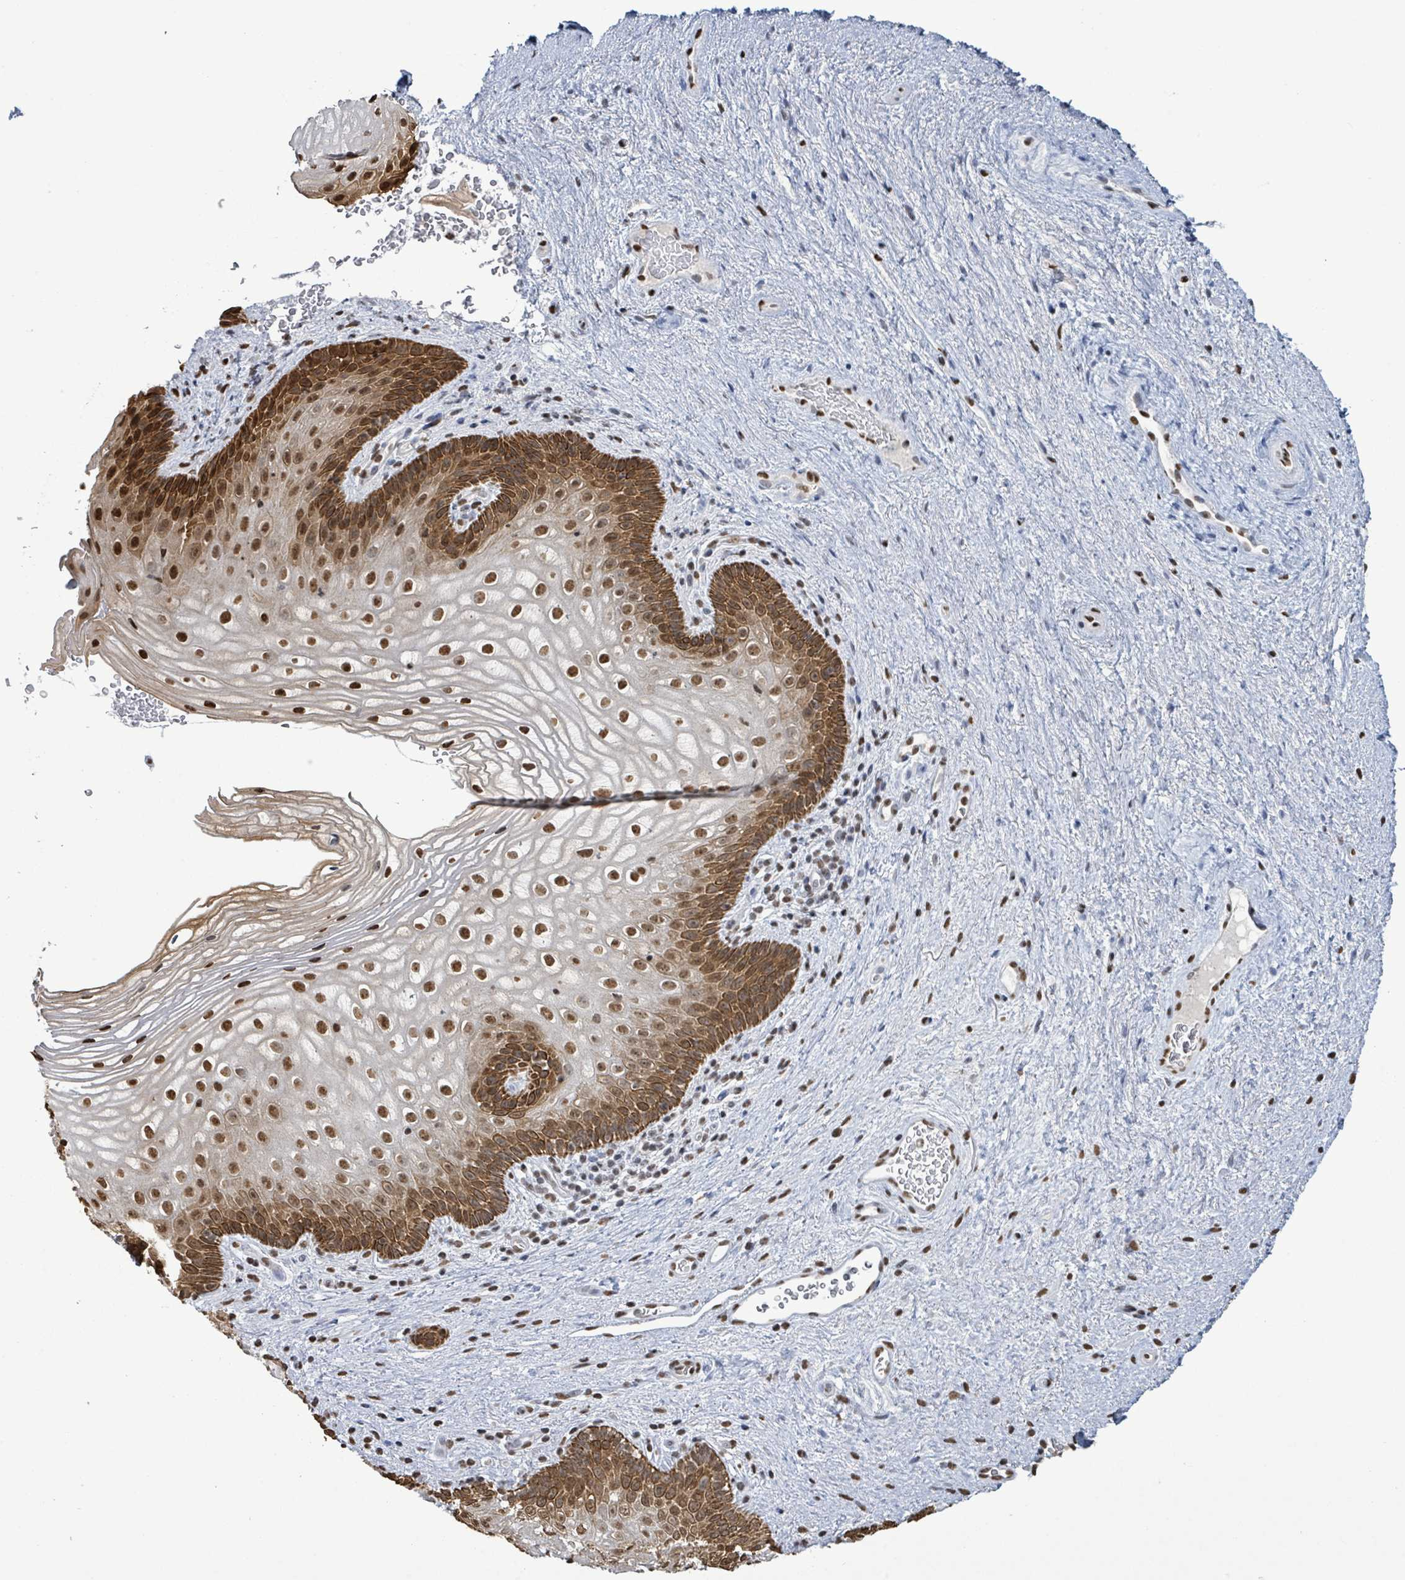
{"staining": {"intensity": "strong", "quantity": ">75%", "location": "cytoplasmic/membranous,nuclear"}, "tissue": "vagina", "cell_type": "Squamous epithelial cells", "image_type": "normal", "snomed": [{"axis": "morphology", "description": "Normal tissue, NOS"}, {"axis": "topography", "description": "Vagina"}], "caption": "Protein expression by immunohistochemistry demonstrates strong cytoplasmic/membranous,nuclear staining in about >75% of squamous epithelial cells in unremarkable vagina.", "gene": "SAMD14", "patient": {"sex": "female", "age": 47}}